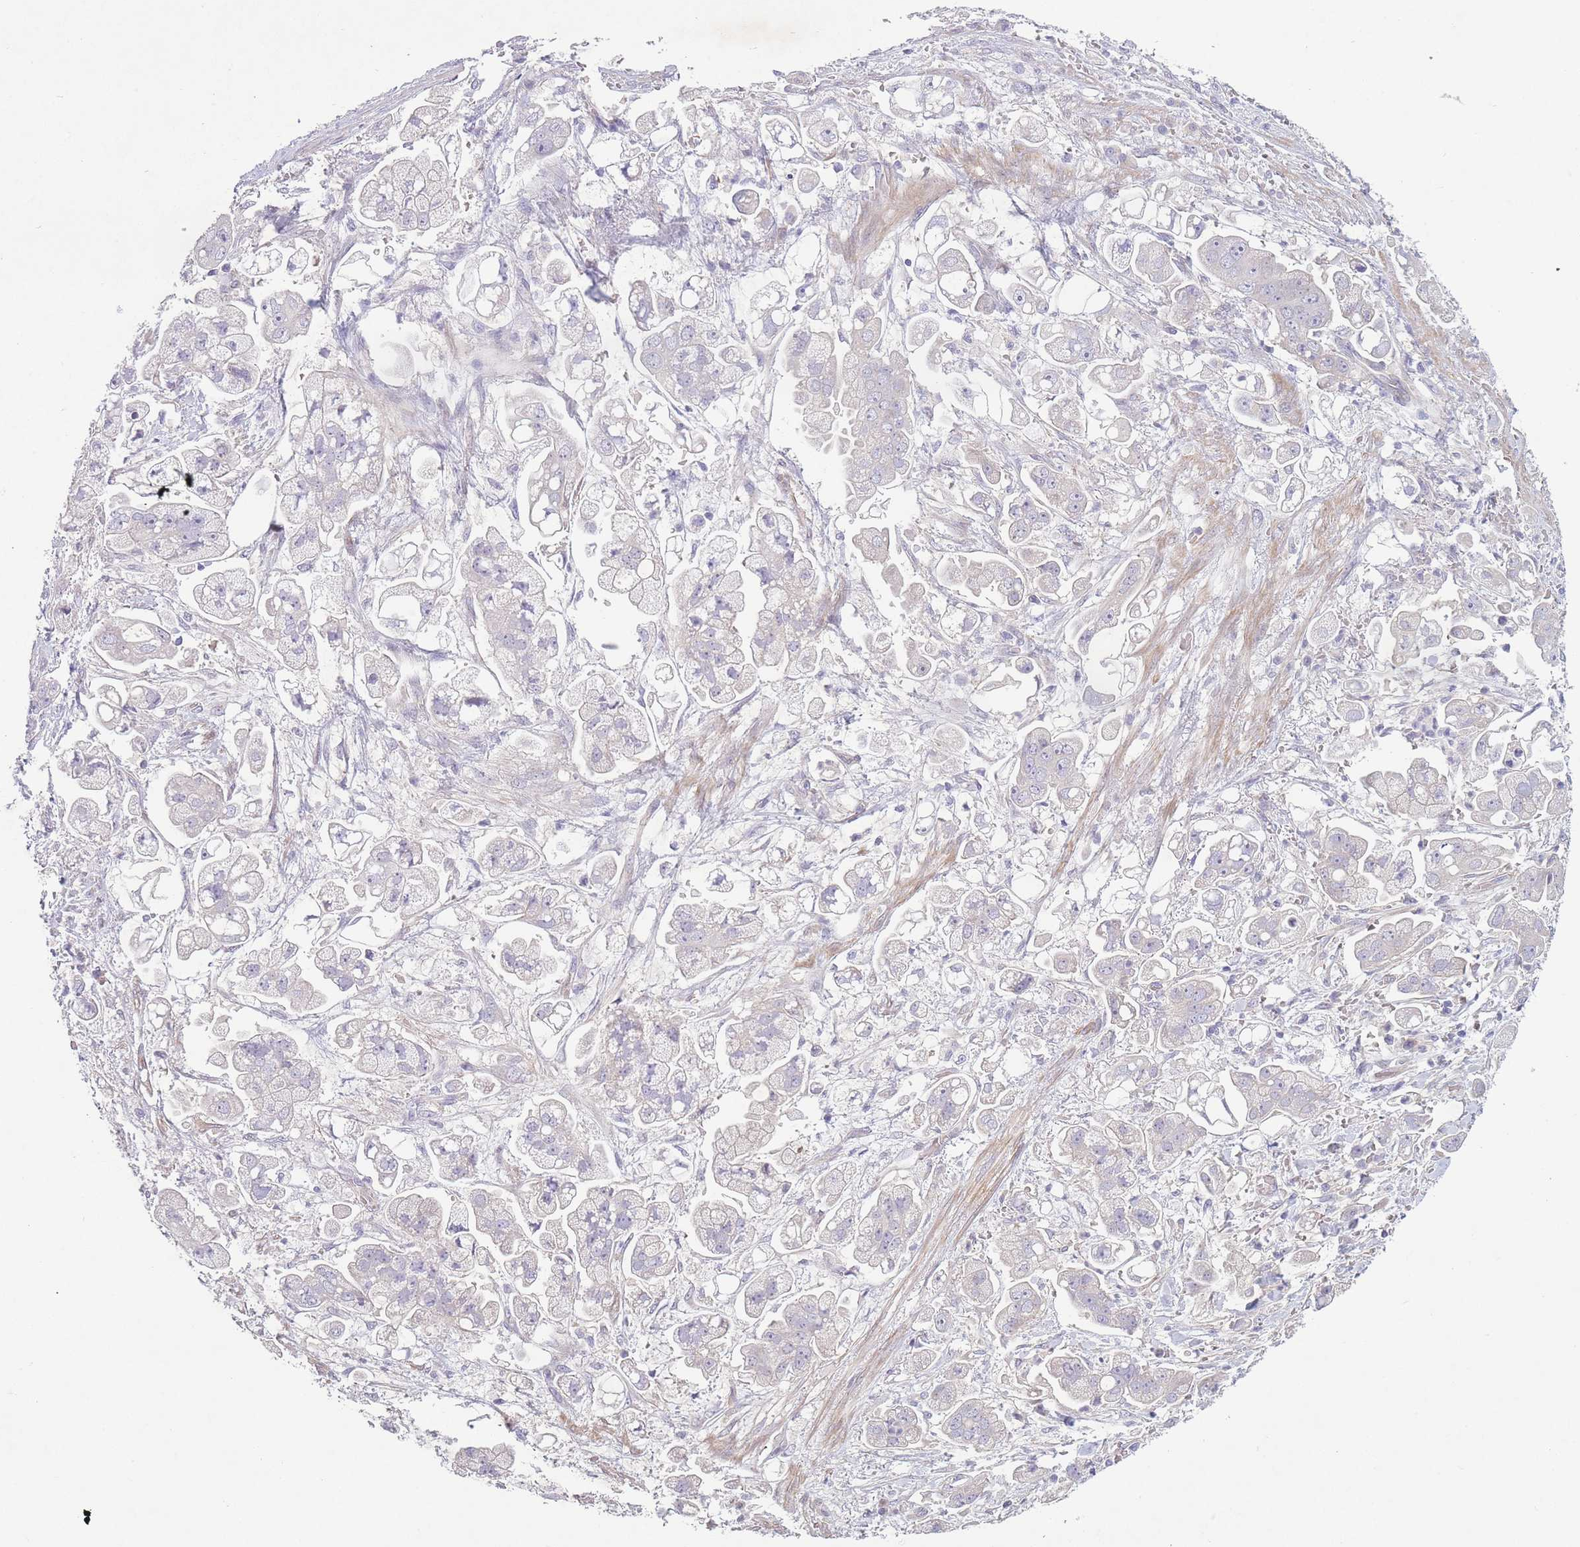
{"staining": {"intensity": "negative", "quantity": "none", "location": "none"}, "tissue": "stomach cancer", "cell_type": "Tumor cells", "image_type": "cancer", "snomed": [{"axis": "morphology", "description": "Adenocarcinoma, NOS"}, {"axis": "topography", "description": "Stomach"}], "caption": "Tumor cells are negative for protein expression in human stomach cancer.", "gene": "PNPLA5", "patient": {"sex": "male", "age": 62}}